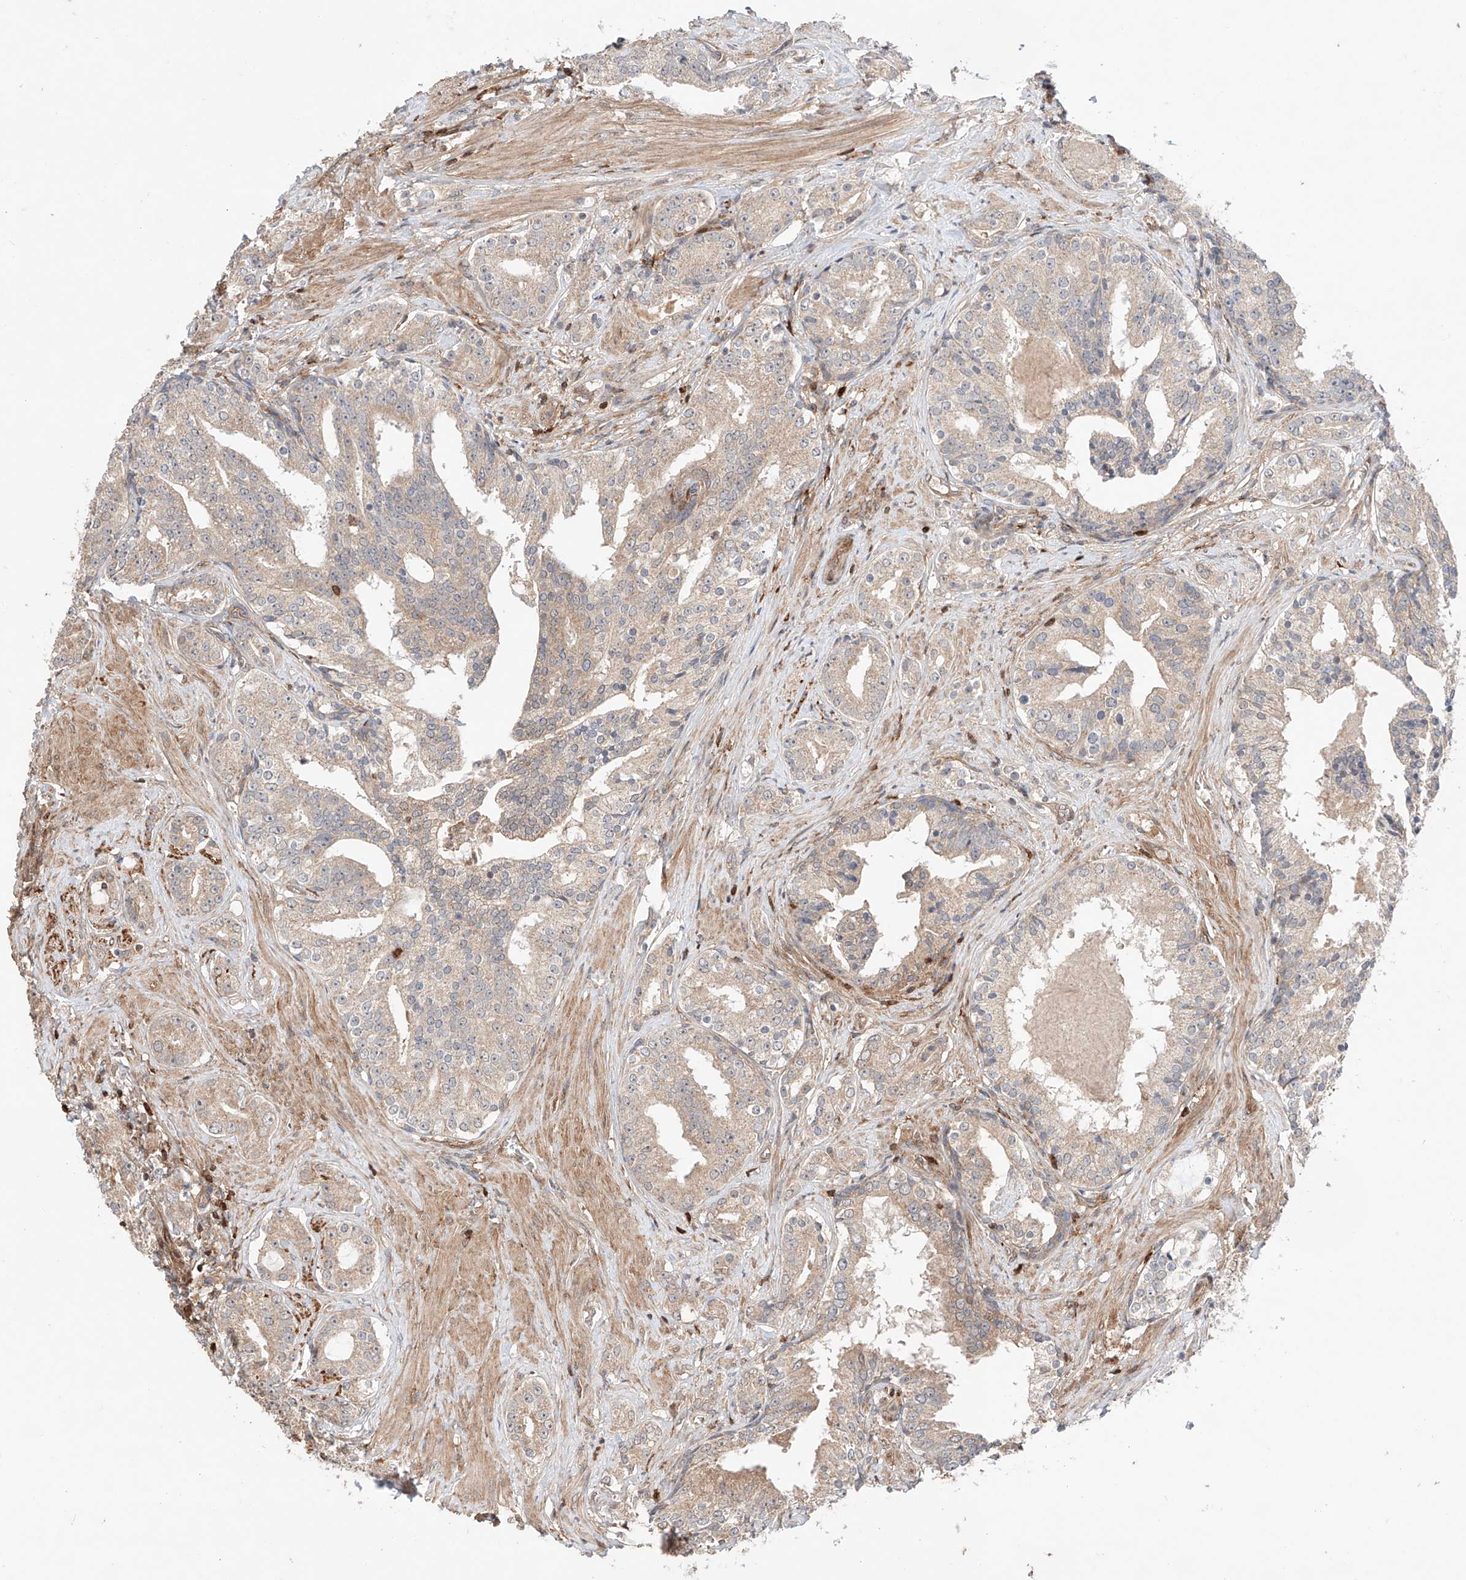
{"staining": {"intensity": "weak", "quantity": ">75%", "location": "cytoplasmic/membranous"}, "tissue": "prostate cancer", "cell_type": "Tumor cells", "image_type": "cancer", "snomed": [{"axis": "morphology", "description": "Adenocarcinoma, High grade"}, {"axis": "topography", "description": "Prostate"}], "caption": "Immunohistochemical staining of human prostate adenocarcinoma (high-grade) demonstrates low levels of weak cytoplasmic/membranous protein expression in approximately >75% of tumor cells.", "gene": "IGSF22", "patient": {"sex": "male", "age": 58}}